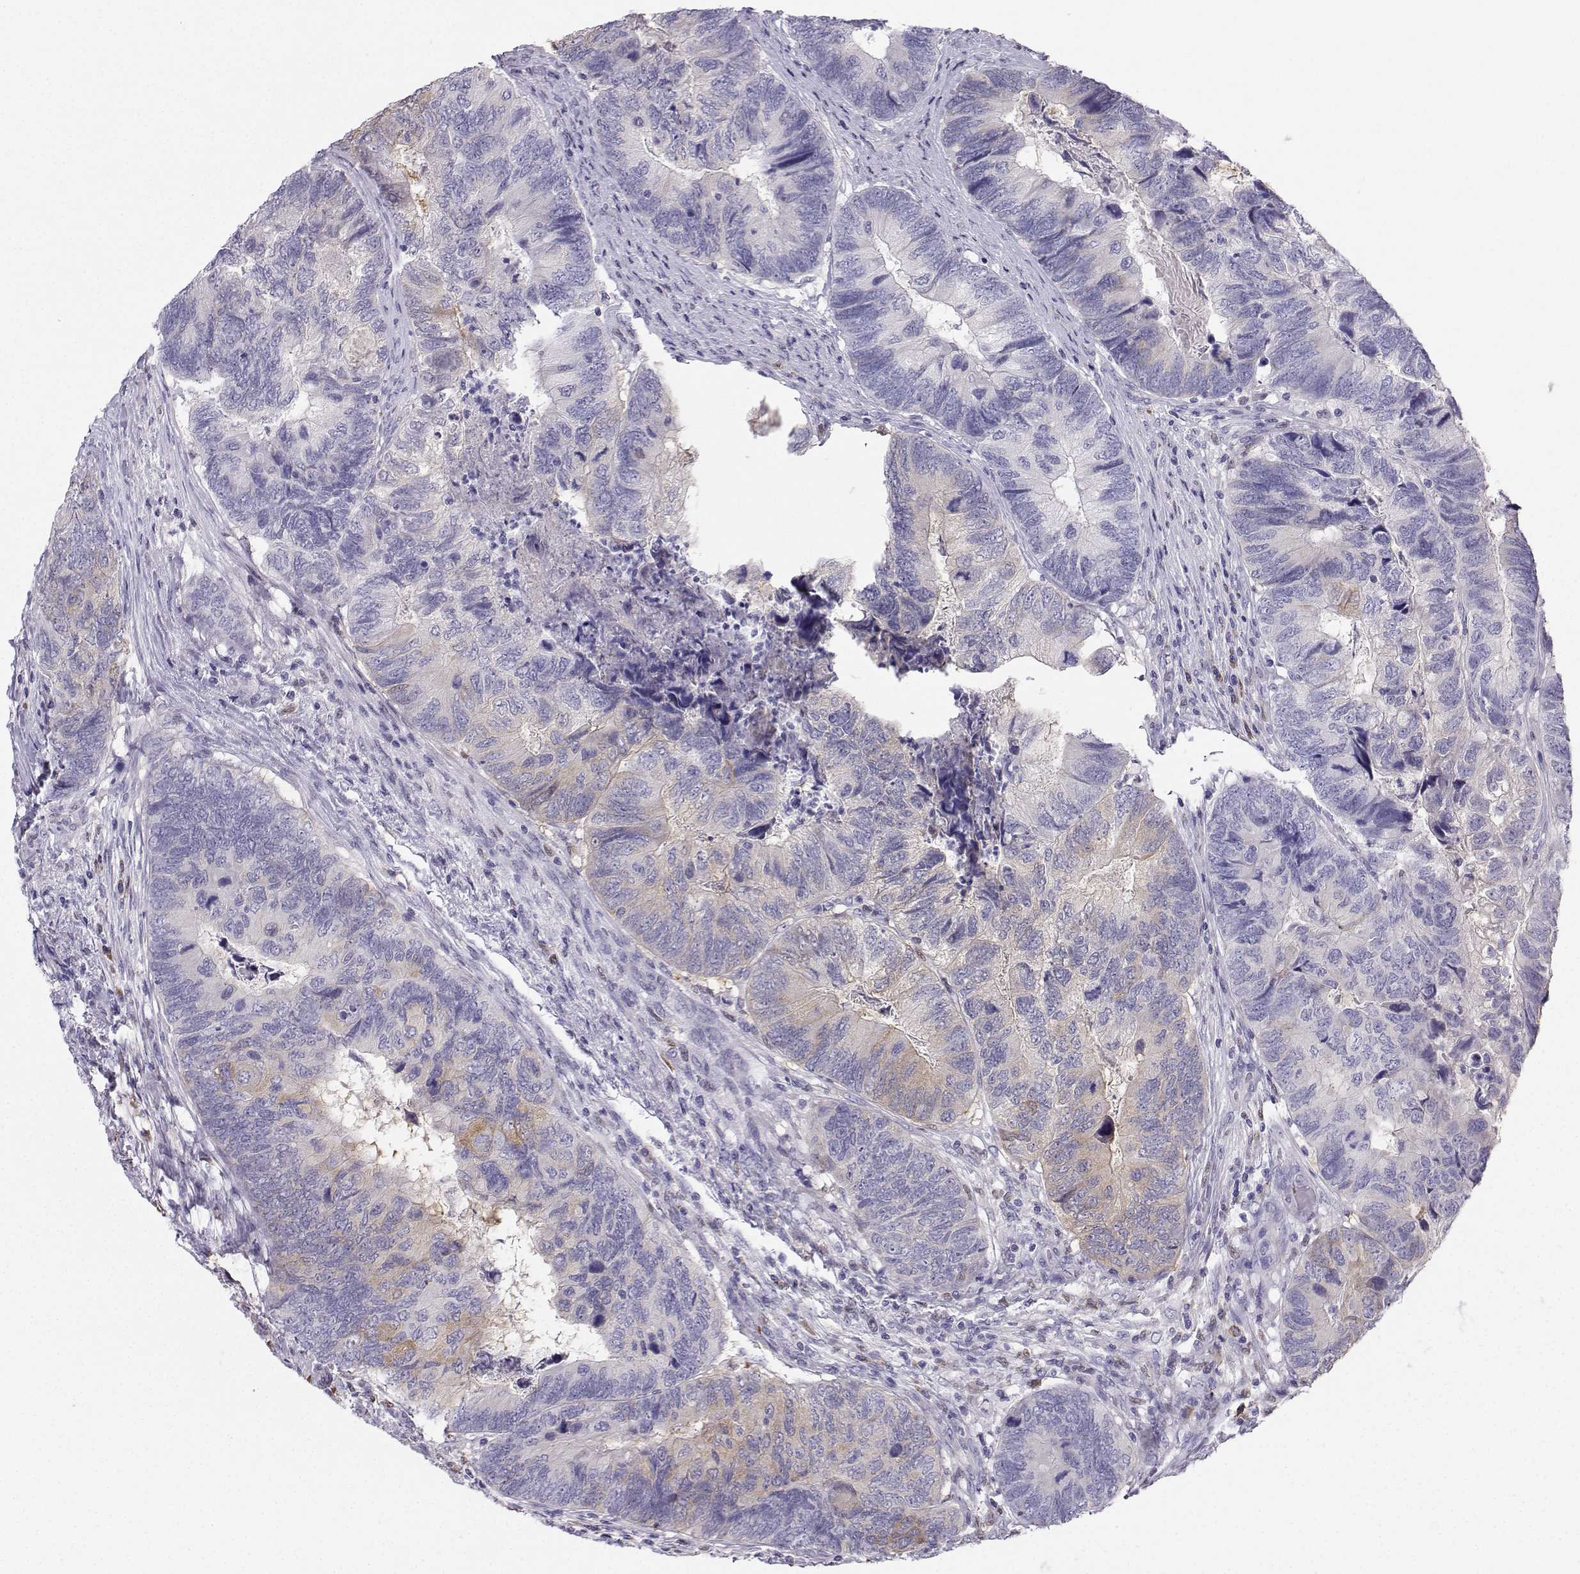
{"staining": {"intensity": "weak", "quantity": "<25%", "location": "cytoplasmic/membranous"}, "tissue": "colorectal cancer", "cell_type": "Tumor cells", "image_type": "cancer", "snomed": [{"axis": "morphology", "description": "Adenocarcinoma, NOS"}, {"axis": "topography", "description": "Colon"}], "caption": "An immunohistochemistry histopathology image of colorectal cancer is shown. There is no staining in tumor cells of colorectal cancer.", "gene": "DCLK3", "patient": {"sex": "female", "age": 67}}